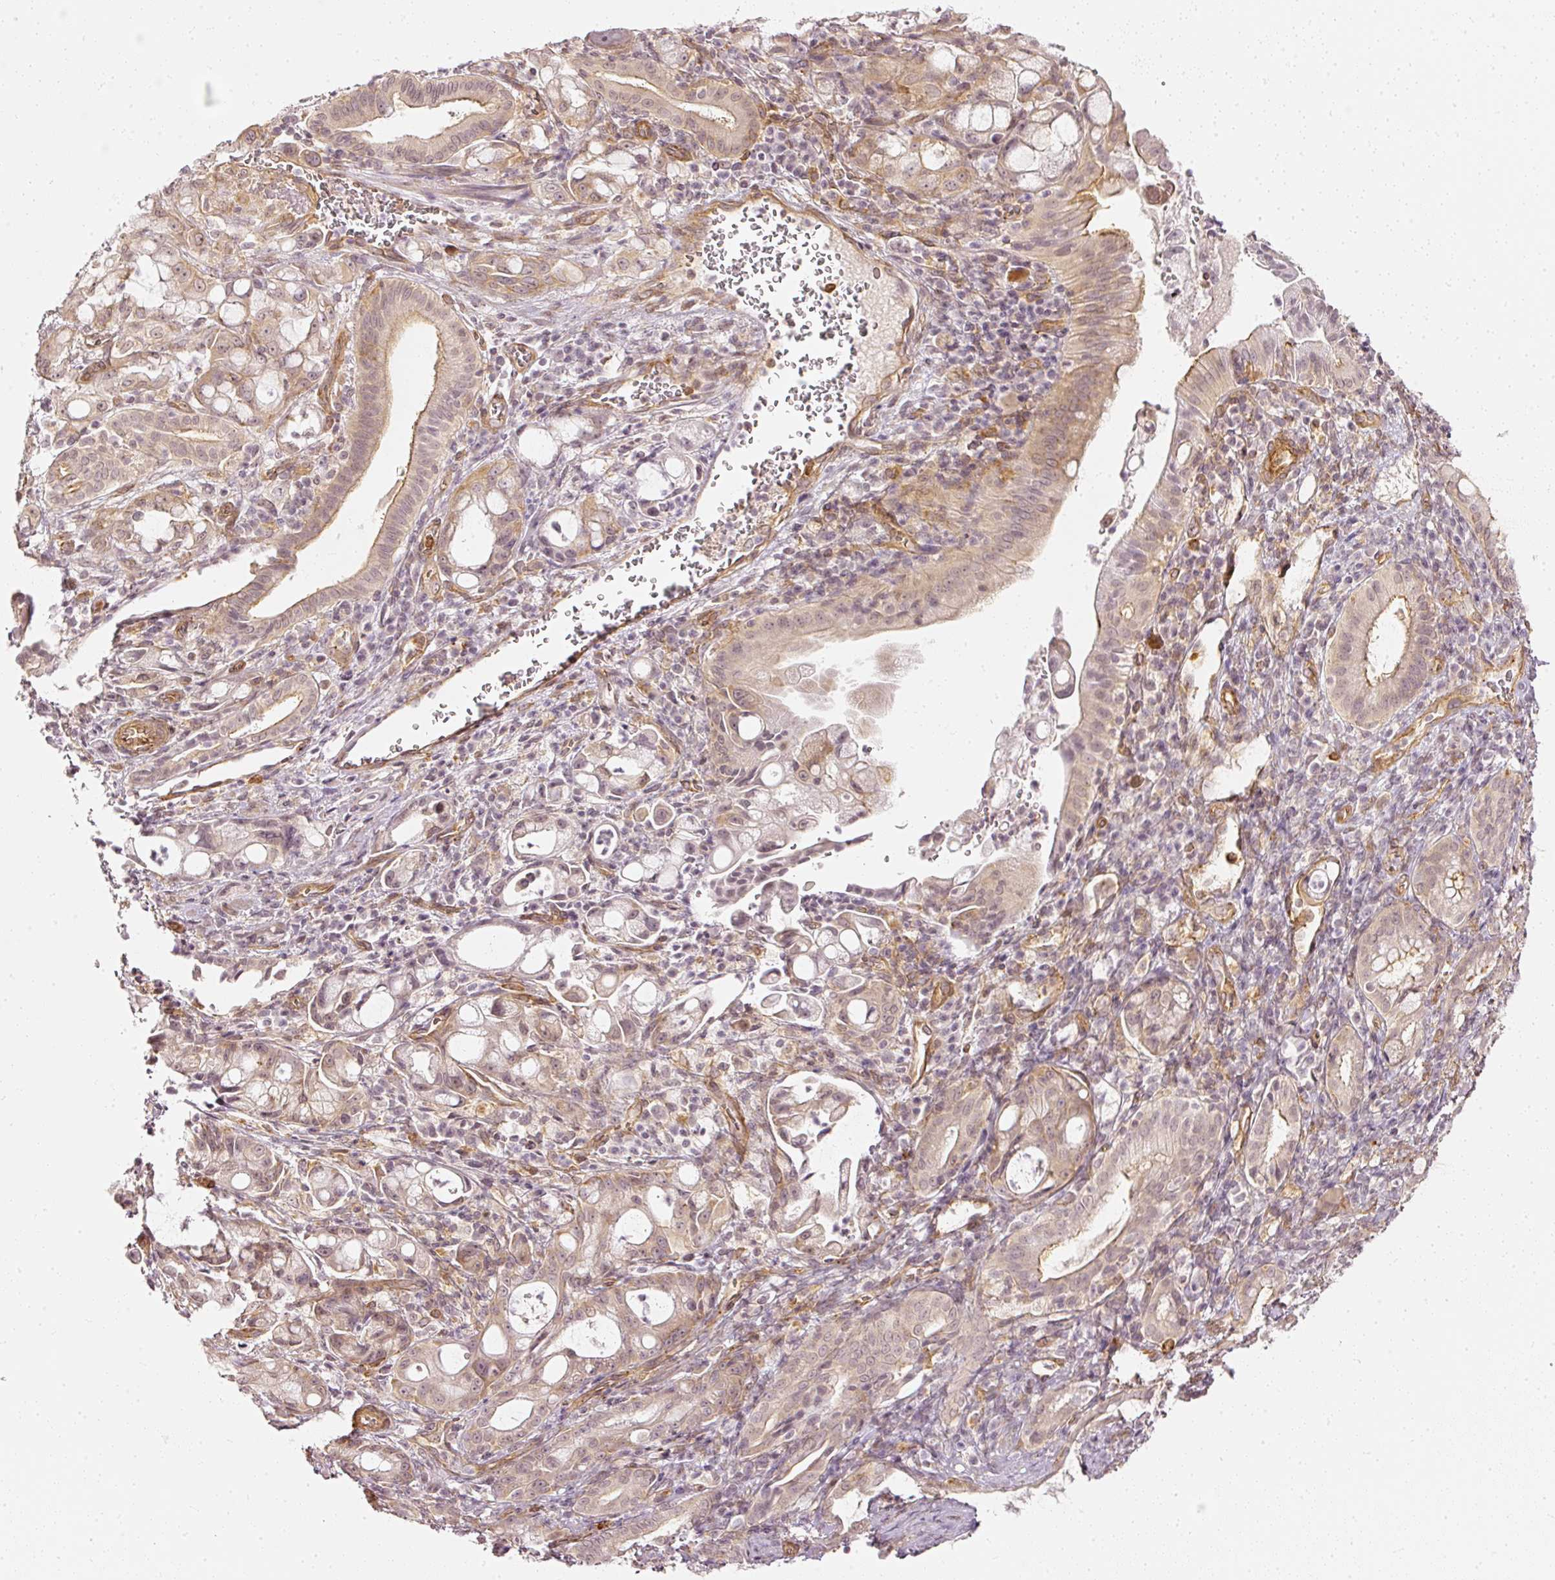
{"staining": {"intensity": "weak", "quantity": "25%-75%", "location": "cytoplasmic/membranous"}, "tissue": "pancreatic cancer", "cell_type": "Tumor cells", "image_type": "cancer", "snomed": [{"axis": "morphology", "description": "Adenocarcinoma, NOS"}, {"axis": "topography", "description": "Pancreas"}], "caption": "Protein staining displays weak cytoplasmic/membranous positivity in approximately 25%-75% of tumor cells in pancreatic adenocarcinoma.", "gene": "DRD2", "patient": {"sex": "male", "age": 68}}